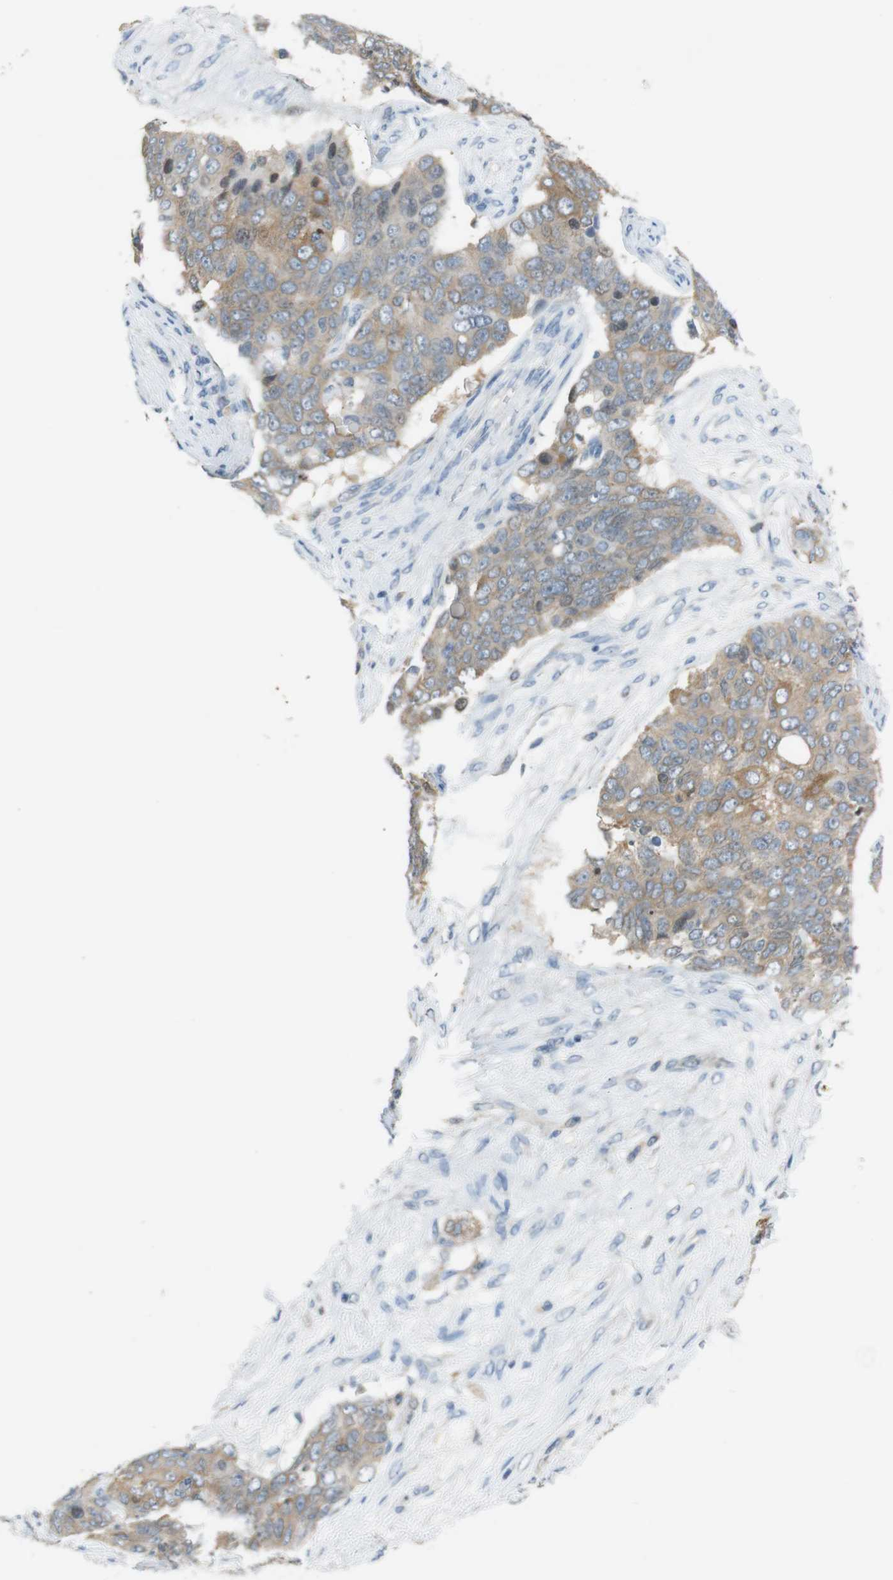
{"staining": {"intensity": "moderate", "quantity": ">75%", "location": "cytoplasmic/membranous"}, "tissue": "ovarian cancer", "cell_type": "Tumor cells", "image_type": "cancer", "snomed": [{"axis": "morphology", "description": "Carcinoma, endometroid"}, {"axis": "topography", "description": "Ovary"}], "caption": "Immunohistochemical staining of human endometroid carcinoma (ovarian) exhibits moderate cytoplasmic/membranous protein staining in approximately >75% of tumor cells. (DAB (3,3'-diaminobenzidine) IHC with brightfield microscopy, high magnification).", "gene": "PCDH10", "patient": {"sex": "female", "age": 51}}